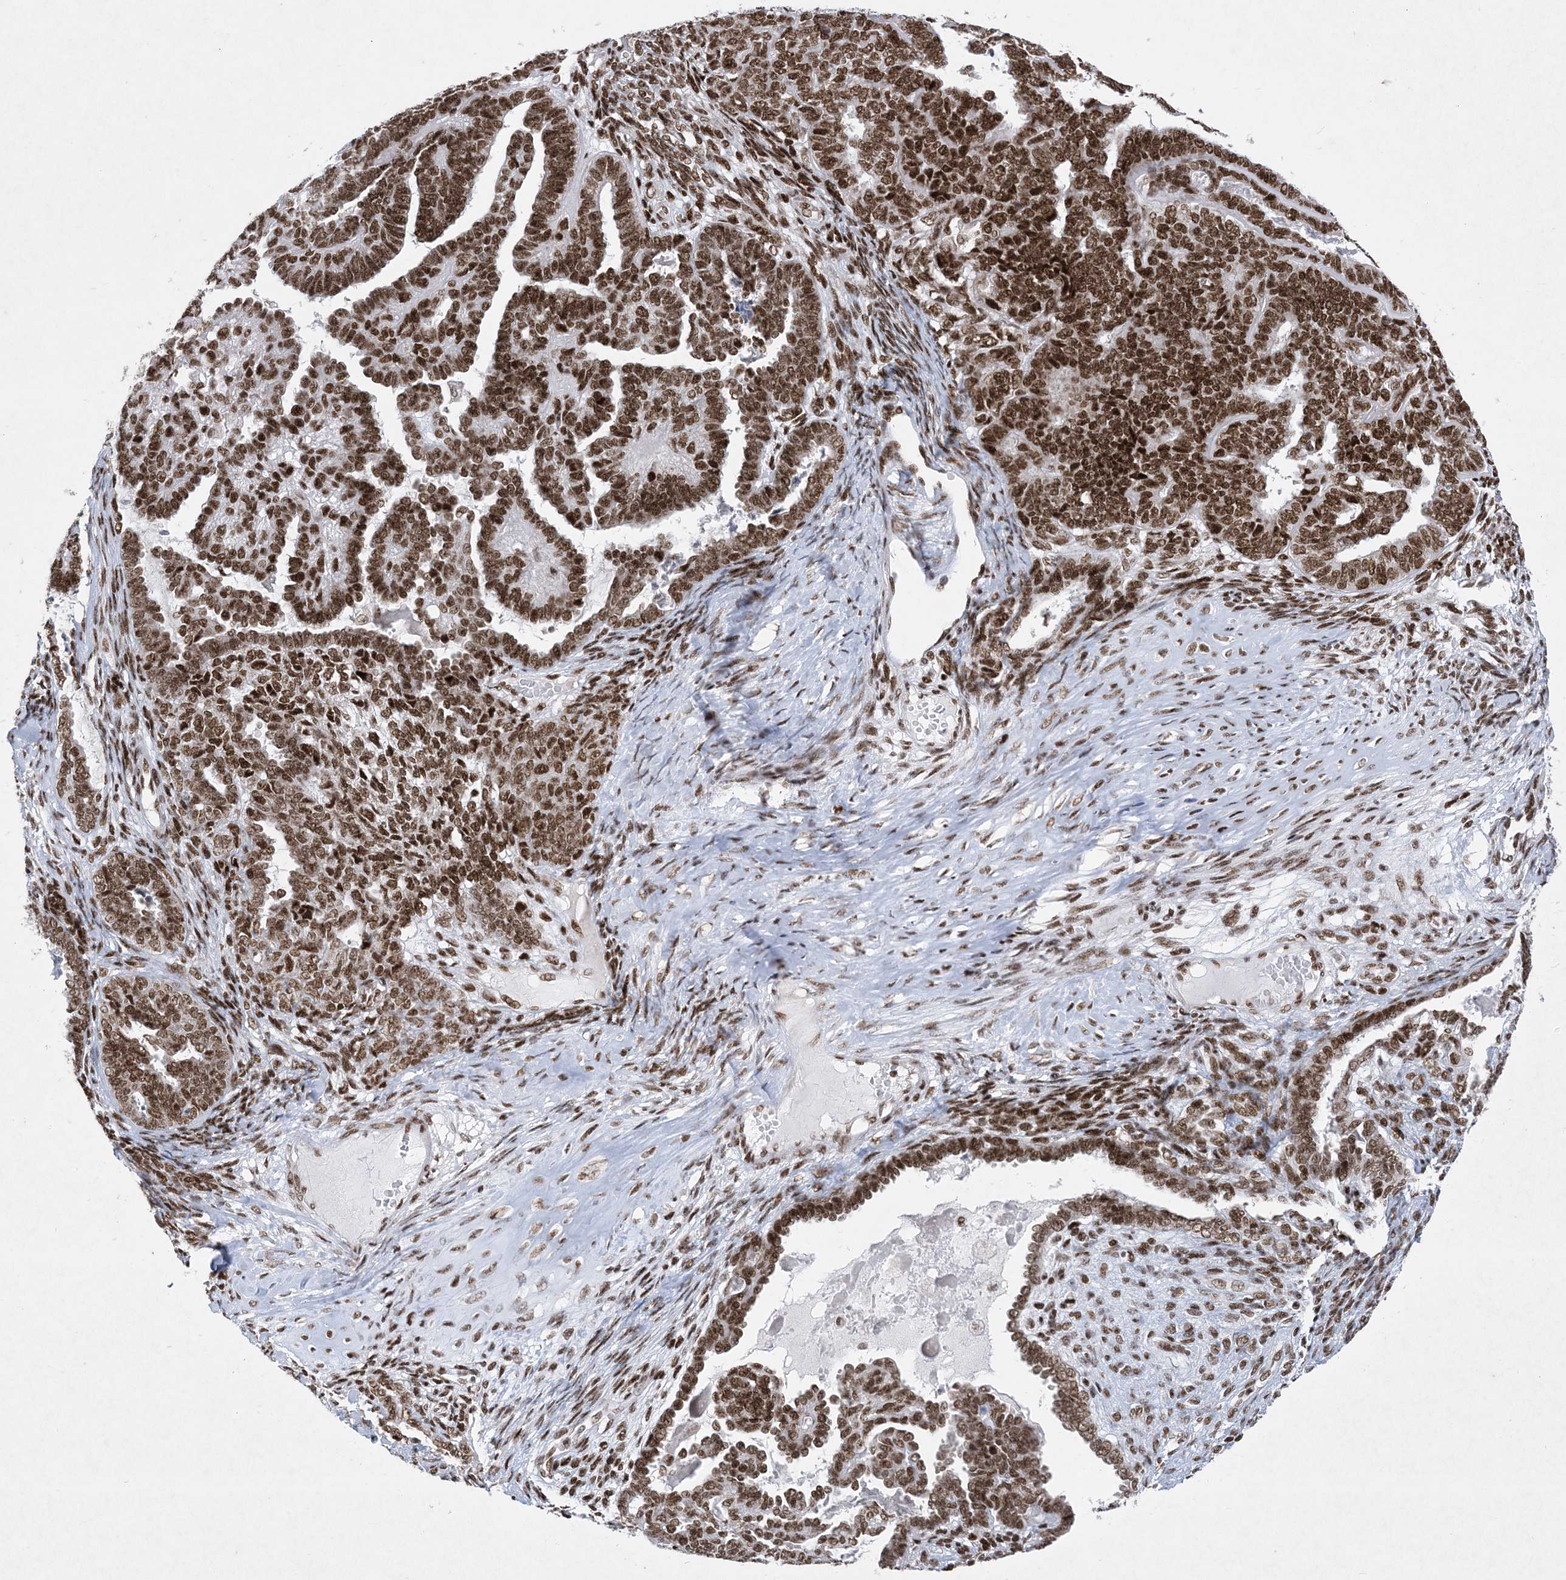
{"staining": {"intensity": "strong", "quantity": ">75%", "location": "nuclear"}, "tissue": "endometrial cancer", "cell_type": "Tumor cells", "image_type": "cancer", "snomed": [{"axis": "morphology", "description": "Neoplasm, malignant, NOS"}, {"axis": "topography", "description": "Endometrium"}], "caption": "Immunohistochemistry (IHC) (DAB) staining of endometrial cancer (malignant neoplasm) shows strong nuclear protein staining in approximately >75% of tumor cells.", "gene": "PKNOX2", "patient": {"sex": "female", "age": 74}}